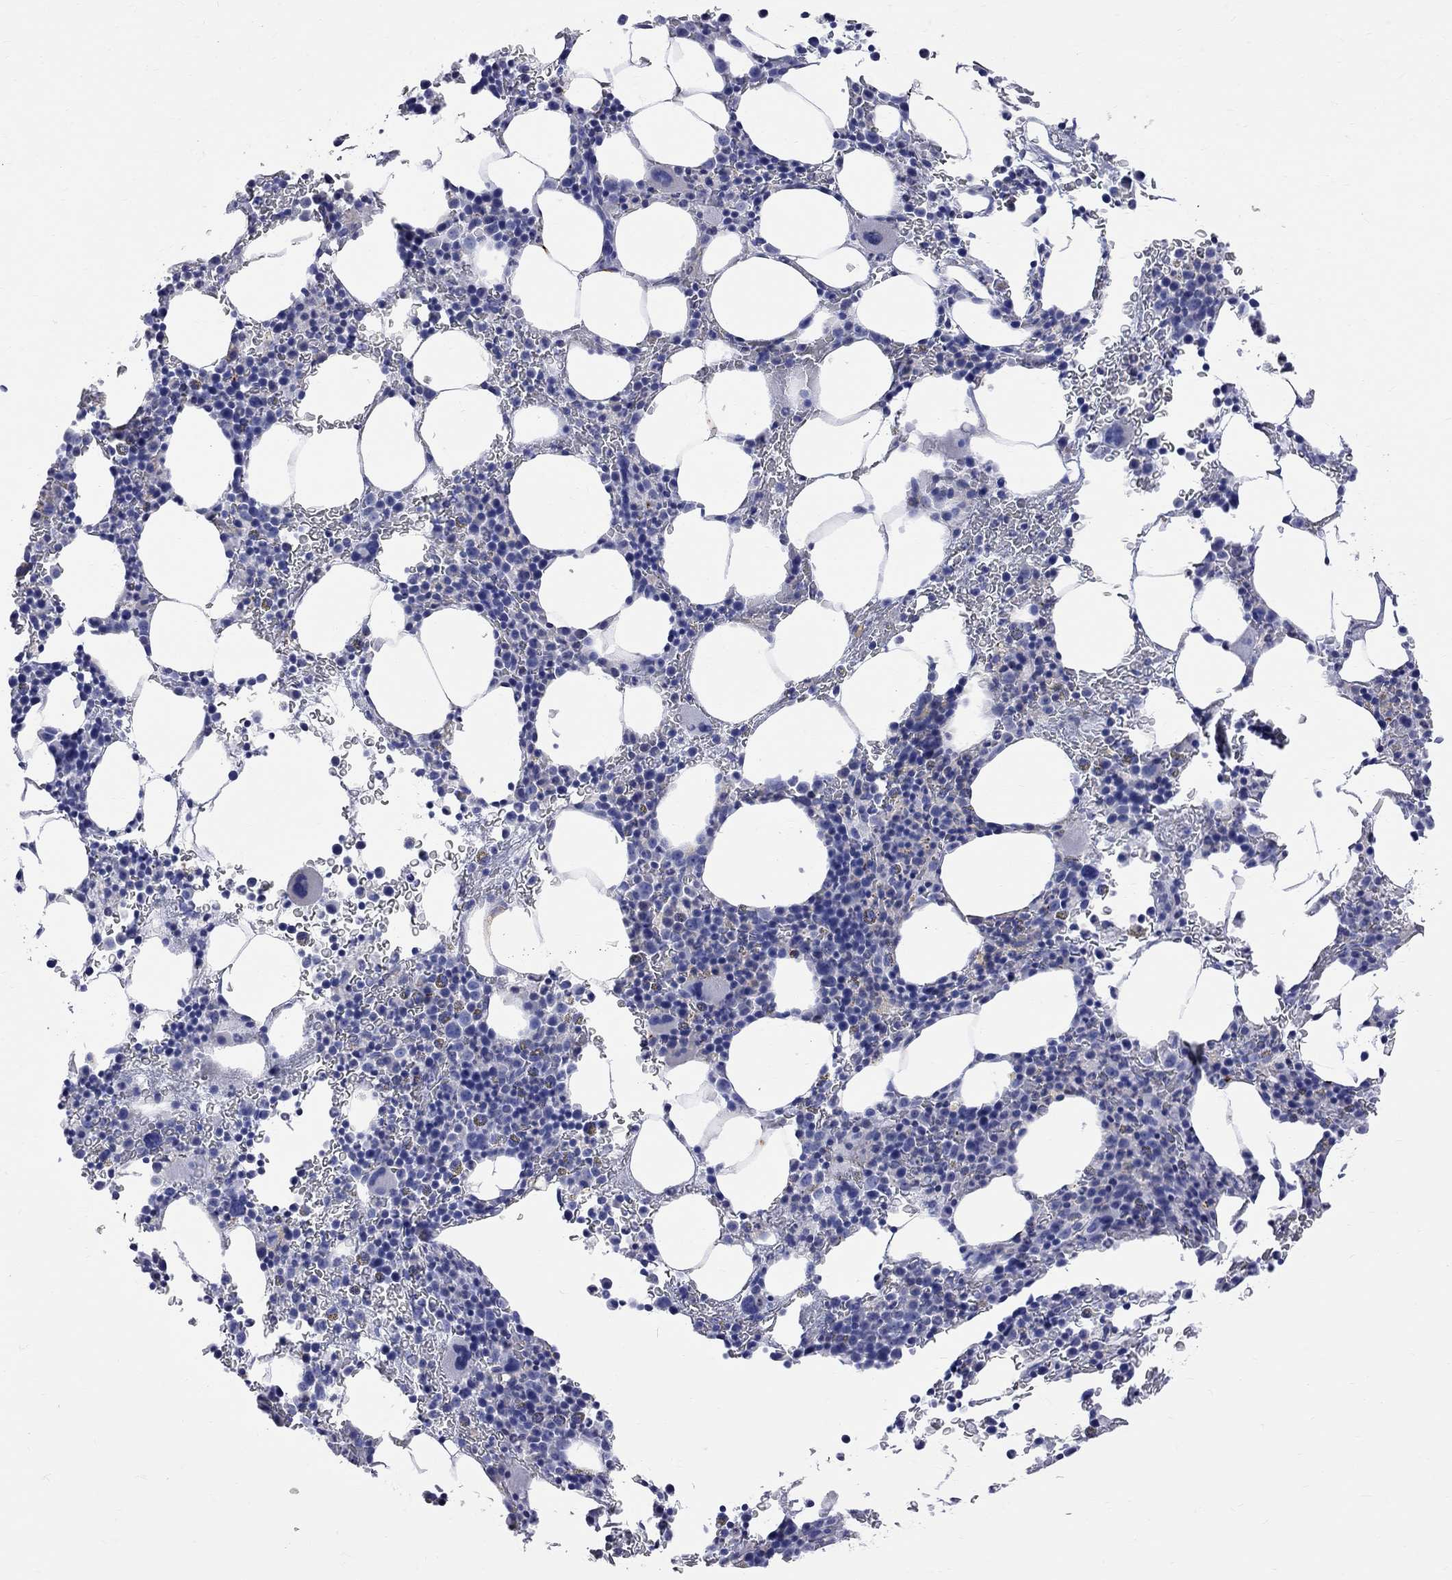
{"staining": {"intensity": "negative", "quantity": "none", "location": "none"}, "tissue": "bone marrow", "cell_type": "Hematopoietic cells", "image_type": "normal", "snomed": [{"axis": "morphology", "description": "Normal tissue, NOS"}, {"axis": "topography", "description": "Bone marrow"}], "caption": "This is an immunohistochemistry histopathology image of benign human bone marrow. There is no positivity in hematopoietic cells.", "gene": "S100A3", "patient": {"sex": "male", "age": 77}}